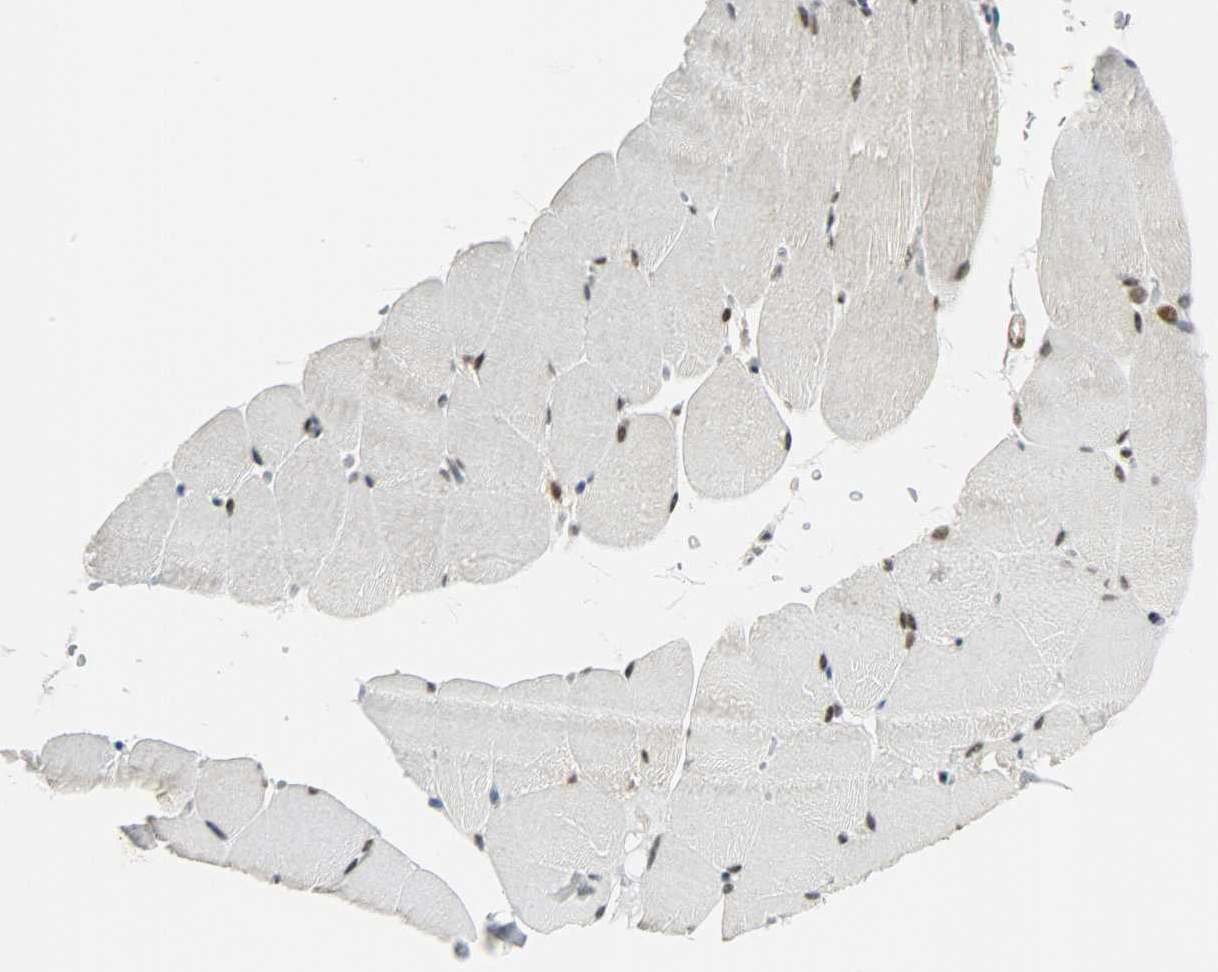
{"staining": {"intensity": "moderate", "quantity": ">75%", "location": "nuclear"}, "tissue": "skeletal muscle", "cell_type": "Myocytes", "image_type": "normal", "snomed": [{"axis": "morphology", "description": "Normal tissue, NOS"}, {"axis": "topography", "description": "Skeletal muscle"}], "caption": "High-power microscopy captured an immunohistochemistry (IHC) image of benign skeletal muscle, revealing moderate nuclear positivity in approximately >75% of myocytes.", "gene": "SUGP1", "patient": {"sex": "female", "age": 37}}